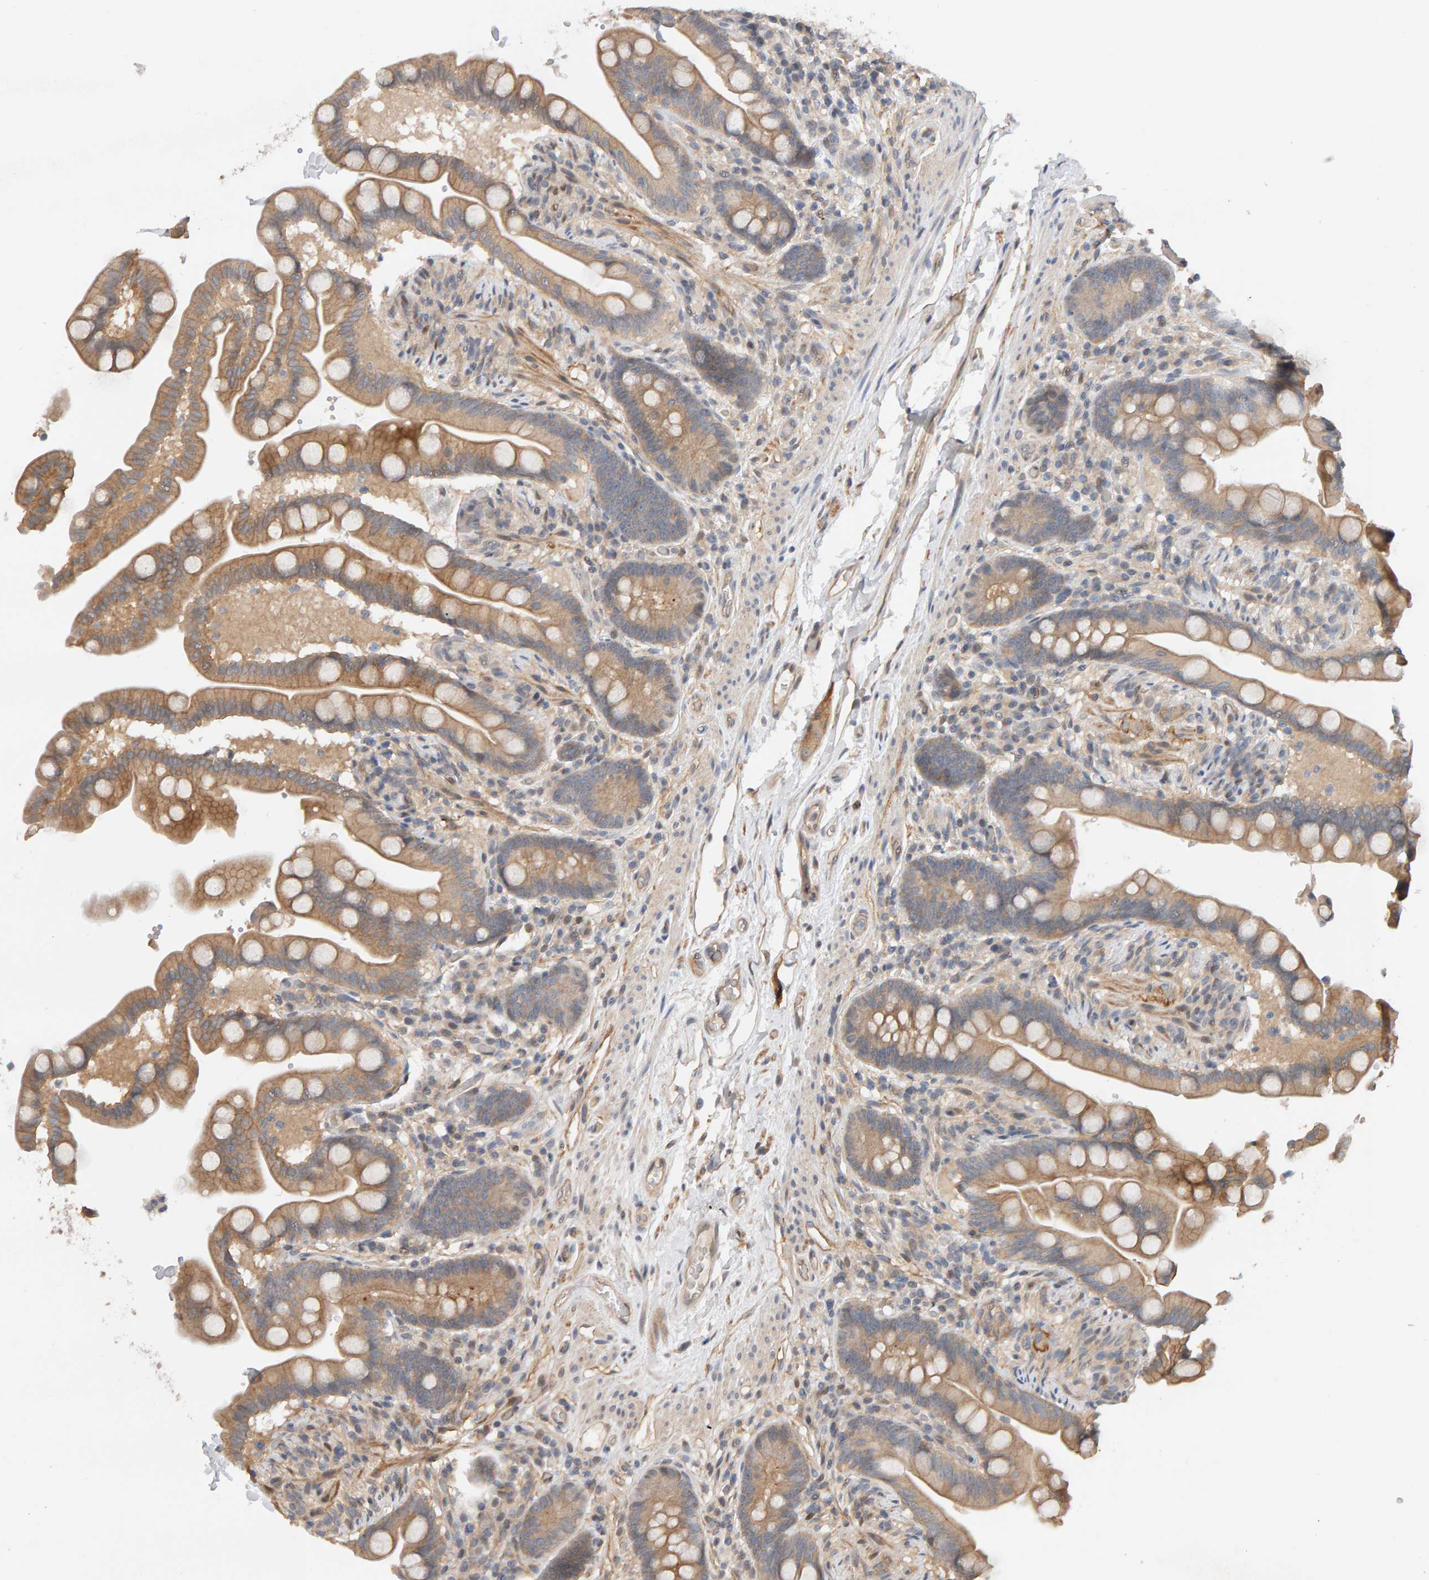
{"staining": {"intensity": "weak", "quantity": ">75%", "location": "cytoplasmic/membranous"}, "tissue": "colon", "cell_type": "Endothelial cells", "image_type": "normal", "snomed": [{"axis": "morphology", "description": "Normal tissue, NOS"}, {"axis": "topography", "description": "Smooth muscle"}, {"axis": "topography", "description": "Colon"}], "caption": "This histopathology image shows benign colon stained with immunohistochemistry (IHC) to label a protein in brown. The cytoplasmic/membranous of endothelial cells show weak positivity for the protein. Nuclei are counter-stained blue.", "gene": "PPP1R16A", "patient": {"sex": "male", "age": 73}}